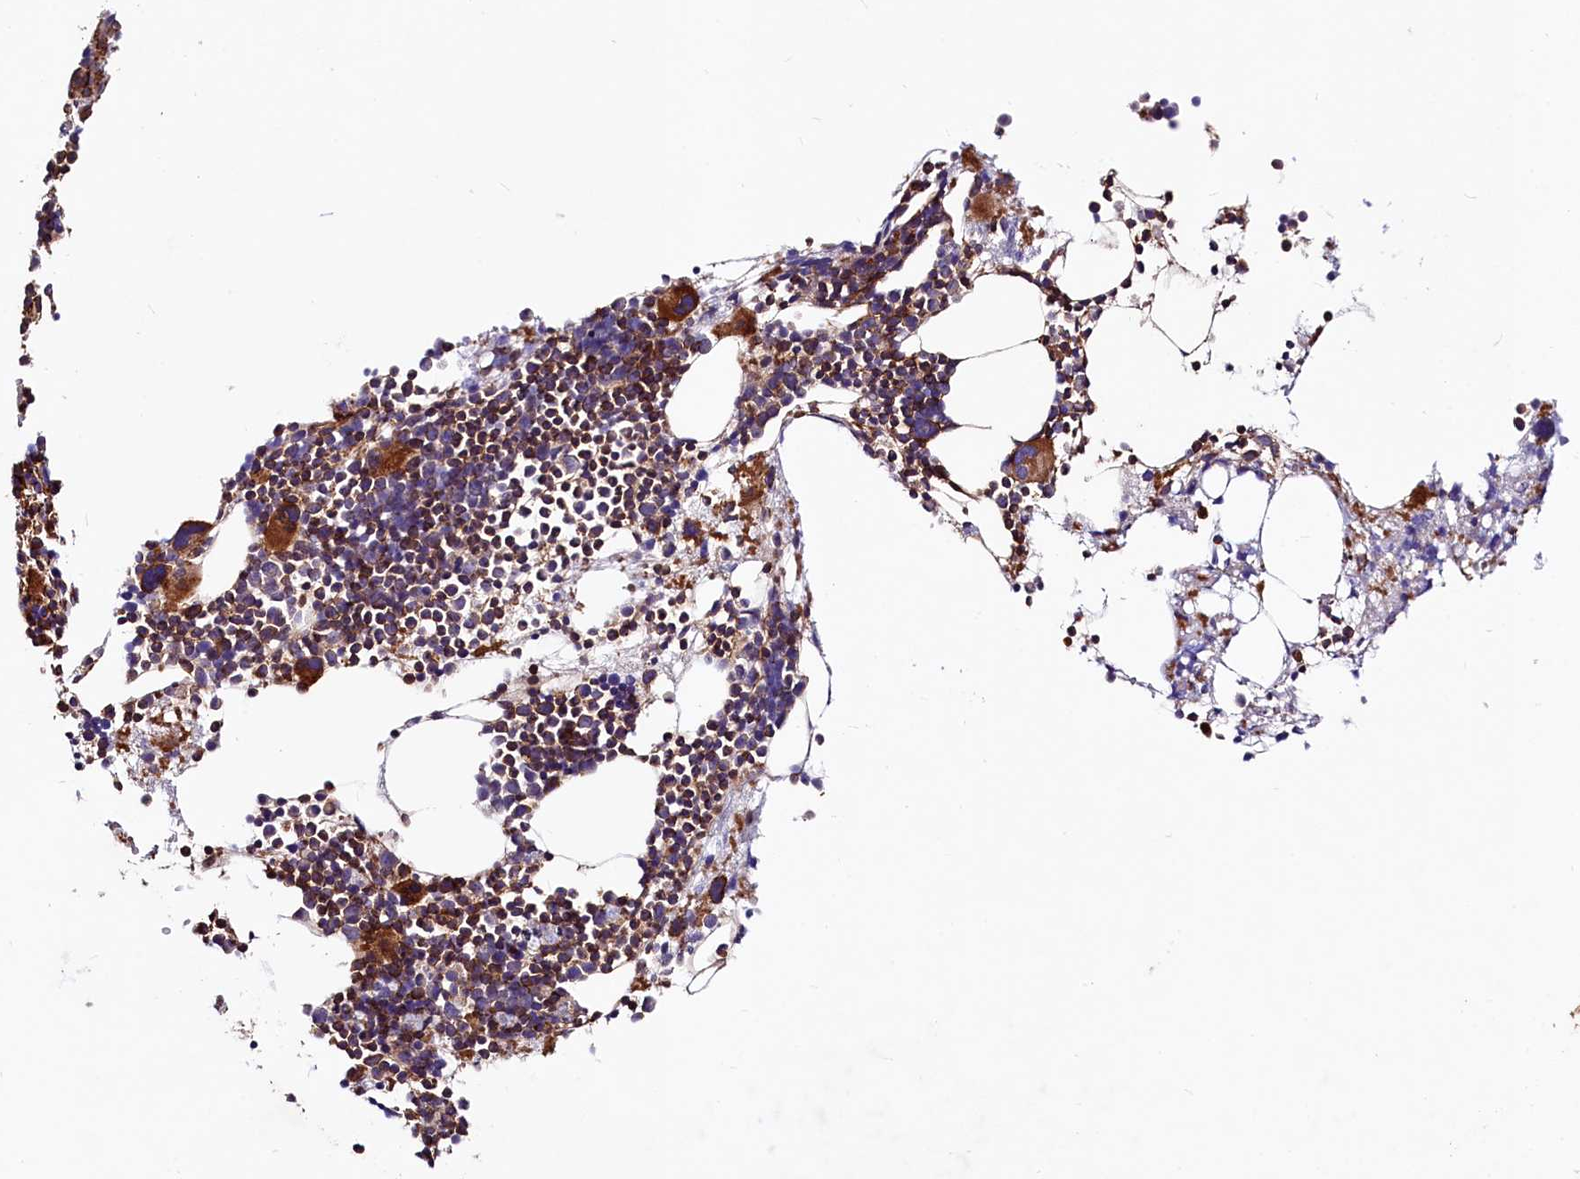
{"staining": {"intensity": "strong", "quantity": "25%-75%", "location": "cytoplasmic/membranous"}, "tissue": "bone marrow", "cell_type": "Hematopoietic cells", "image_type": "normal", "snomed": [{"axis": "morphology", "description": "Normal tissue, NOS"}, {"axis": "topography", "description": "Bone marrow"}], "caption": "DAB immunohistochemical staining of unremarkable bone marrow shows strong cytoplasmic/membranous protein positivity in about 25%-75% of hematopoietic cells. (brown staining indicates protein expression, while blue staining denotes nuclei).", "gene": "KLHDC4", "patient": {"sex": "female", "age": 52}}